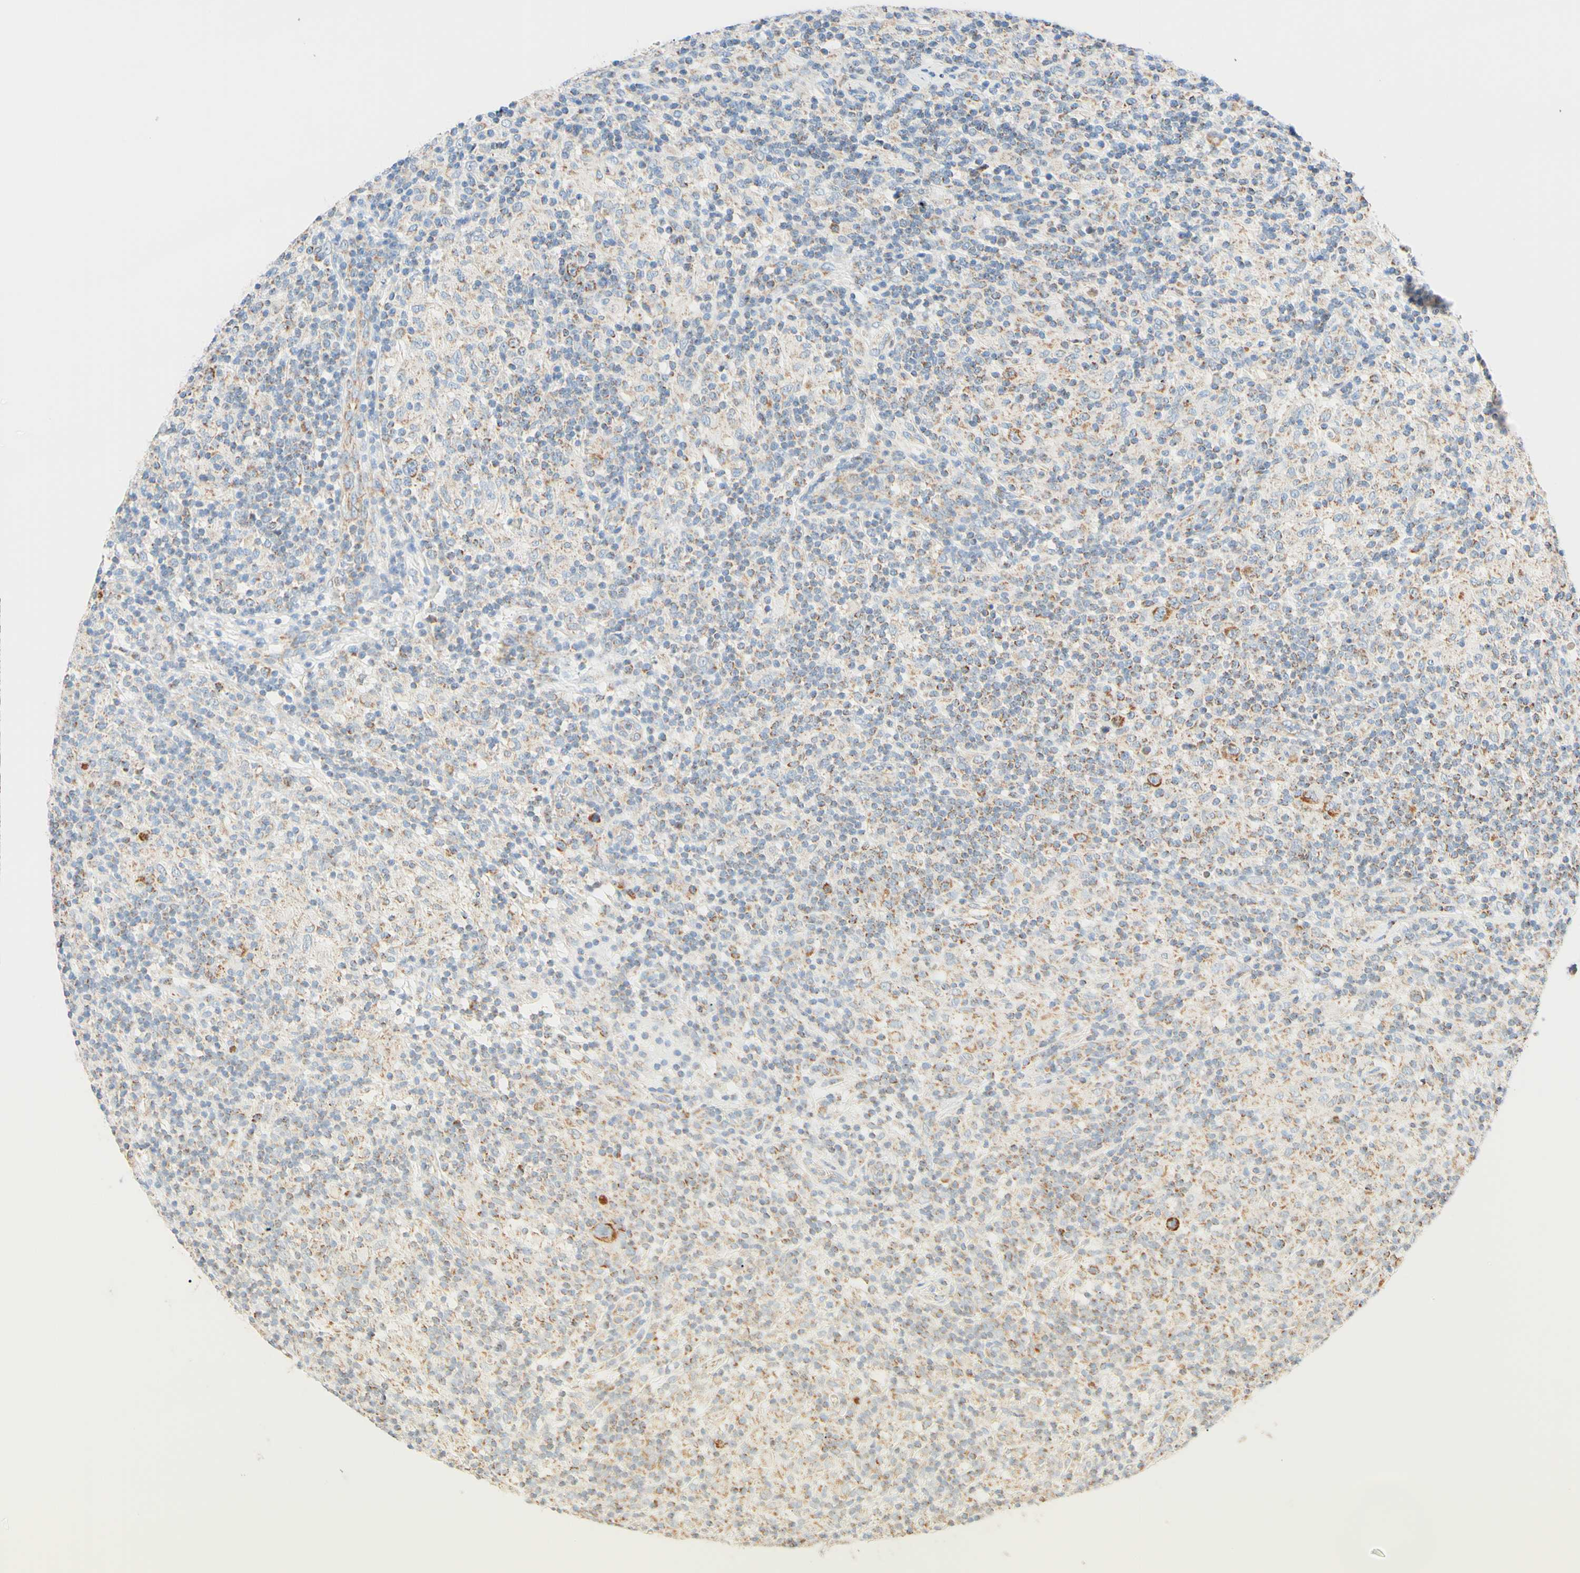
{"staining": {"intensity": "strong", "quantity": ">75%", "location": "cytoplasmic/membranous"}, "tissue": "lymphoma", "cell_type": "Tumor cells", "image_type": "cancer", "snomed": [{"axis": "morphology", "description": "Hodgkin's disease, NOS"}, {"axis": "topography", "description": "Lymph node"}], "caption": "DAB (3,3'-diaminobenzidine) immunohistochemical staining of Hodgkin's disease demonstrates strong cytoplasmic/membranous protein staining in about >75% of tumor cells.", "gene": "CLPP", "patient": {"sex": "male", "age": 70}}